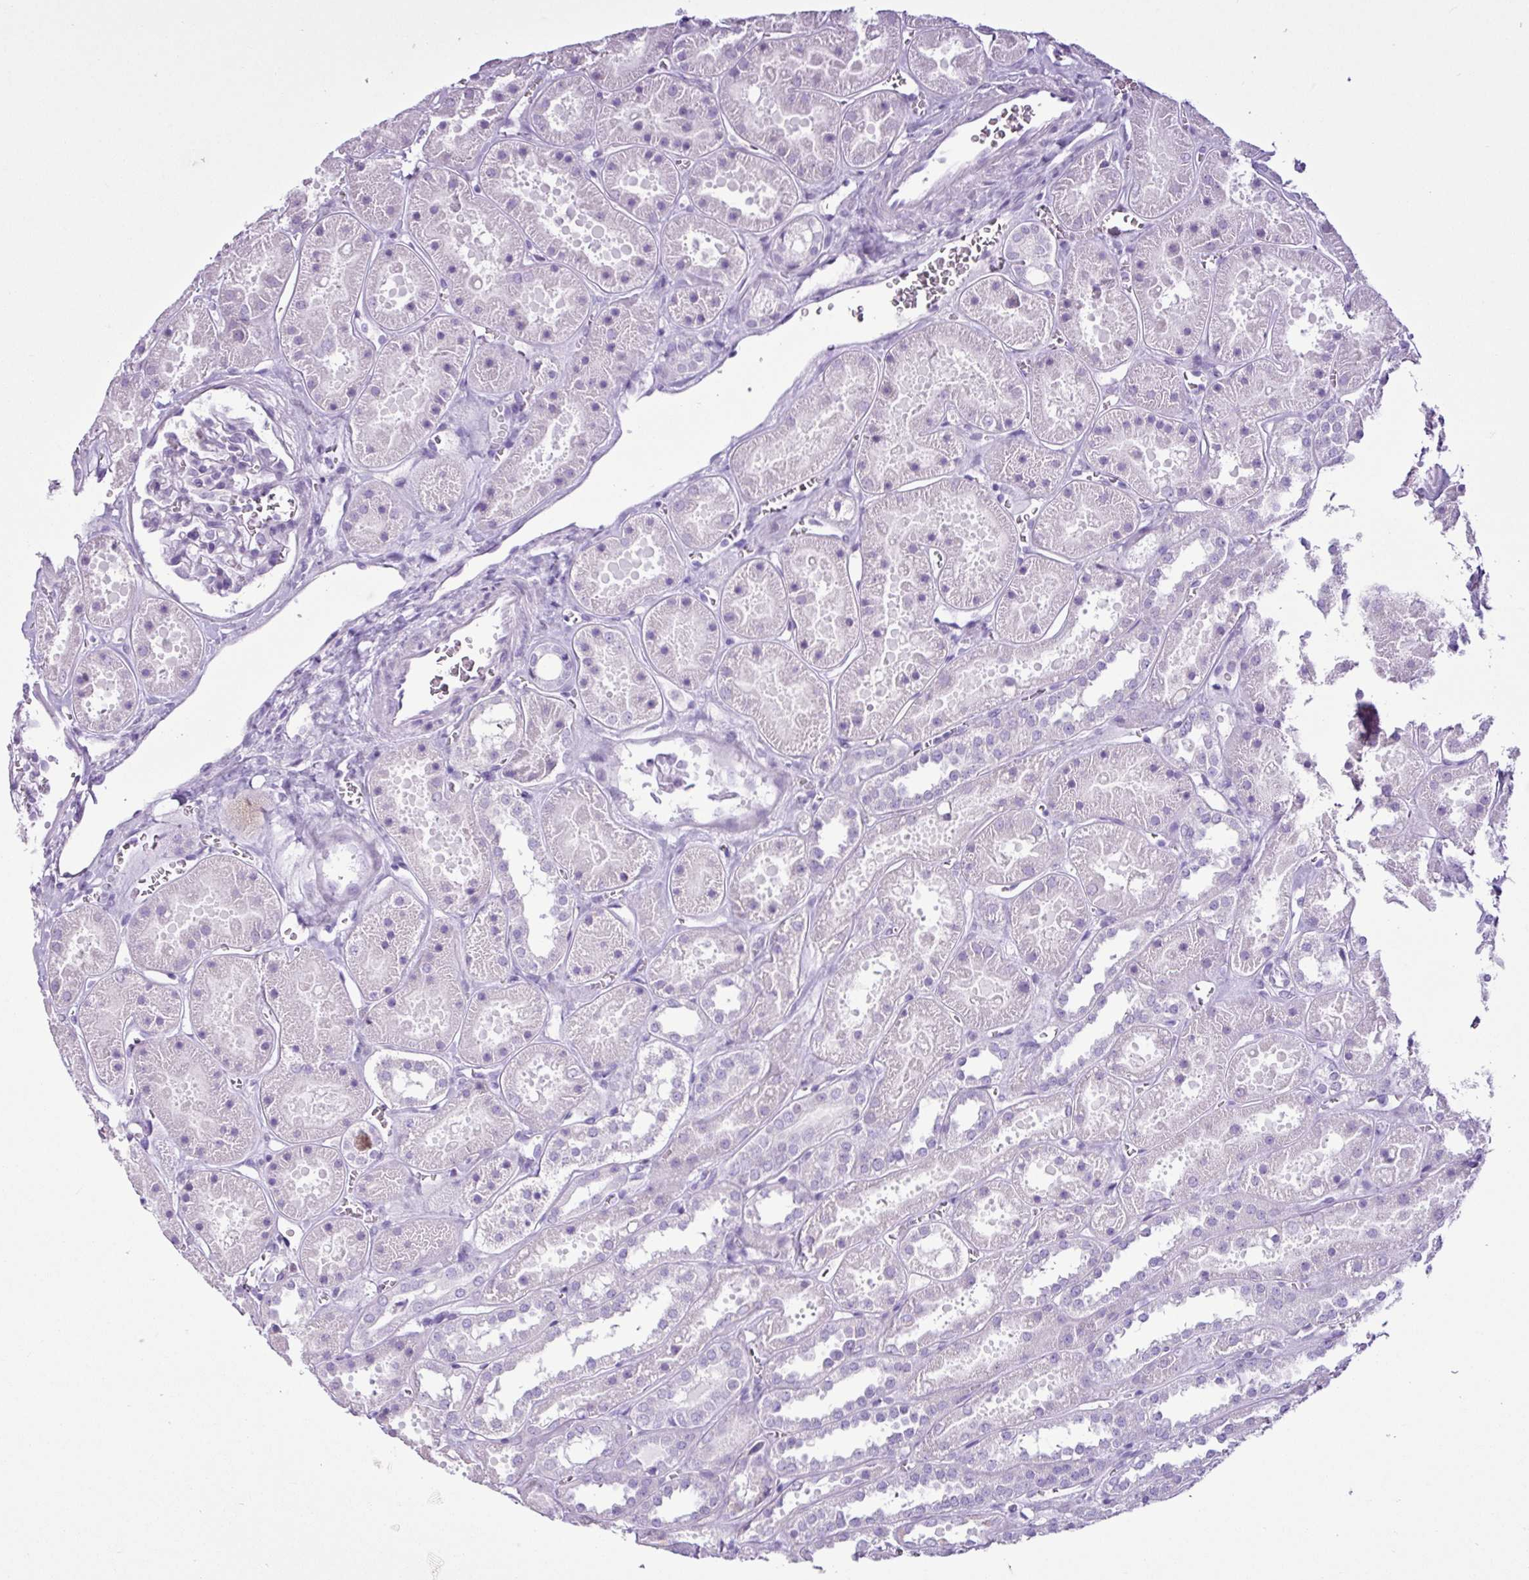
{"staining": {"intensity": "negative", "quantity": "none", "location": "none"}, "tissue": "kidney", "cell_type": "Cells in glomeruli", "image_type": "normal", "snomed": [{"axis": "morphology", "description": "Normal tissue, NOS"}, {"axis": "topography", "description": "Kidney"}], "caption": "Human kidney stained for a protein using immunohistochemistry demonstrates no staining in cells in glomeruli.", "gene": "PGR", "patient": {"sex": "female", "age": 41}}